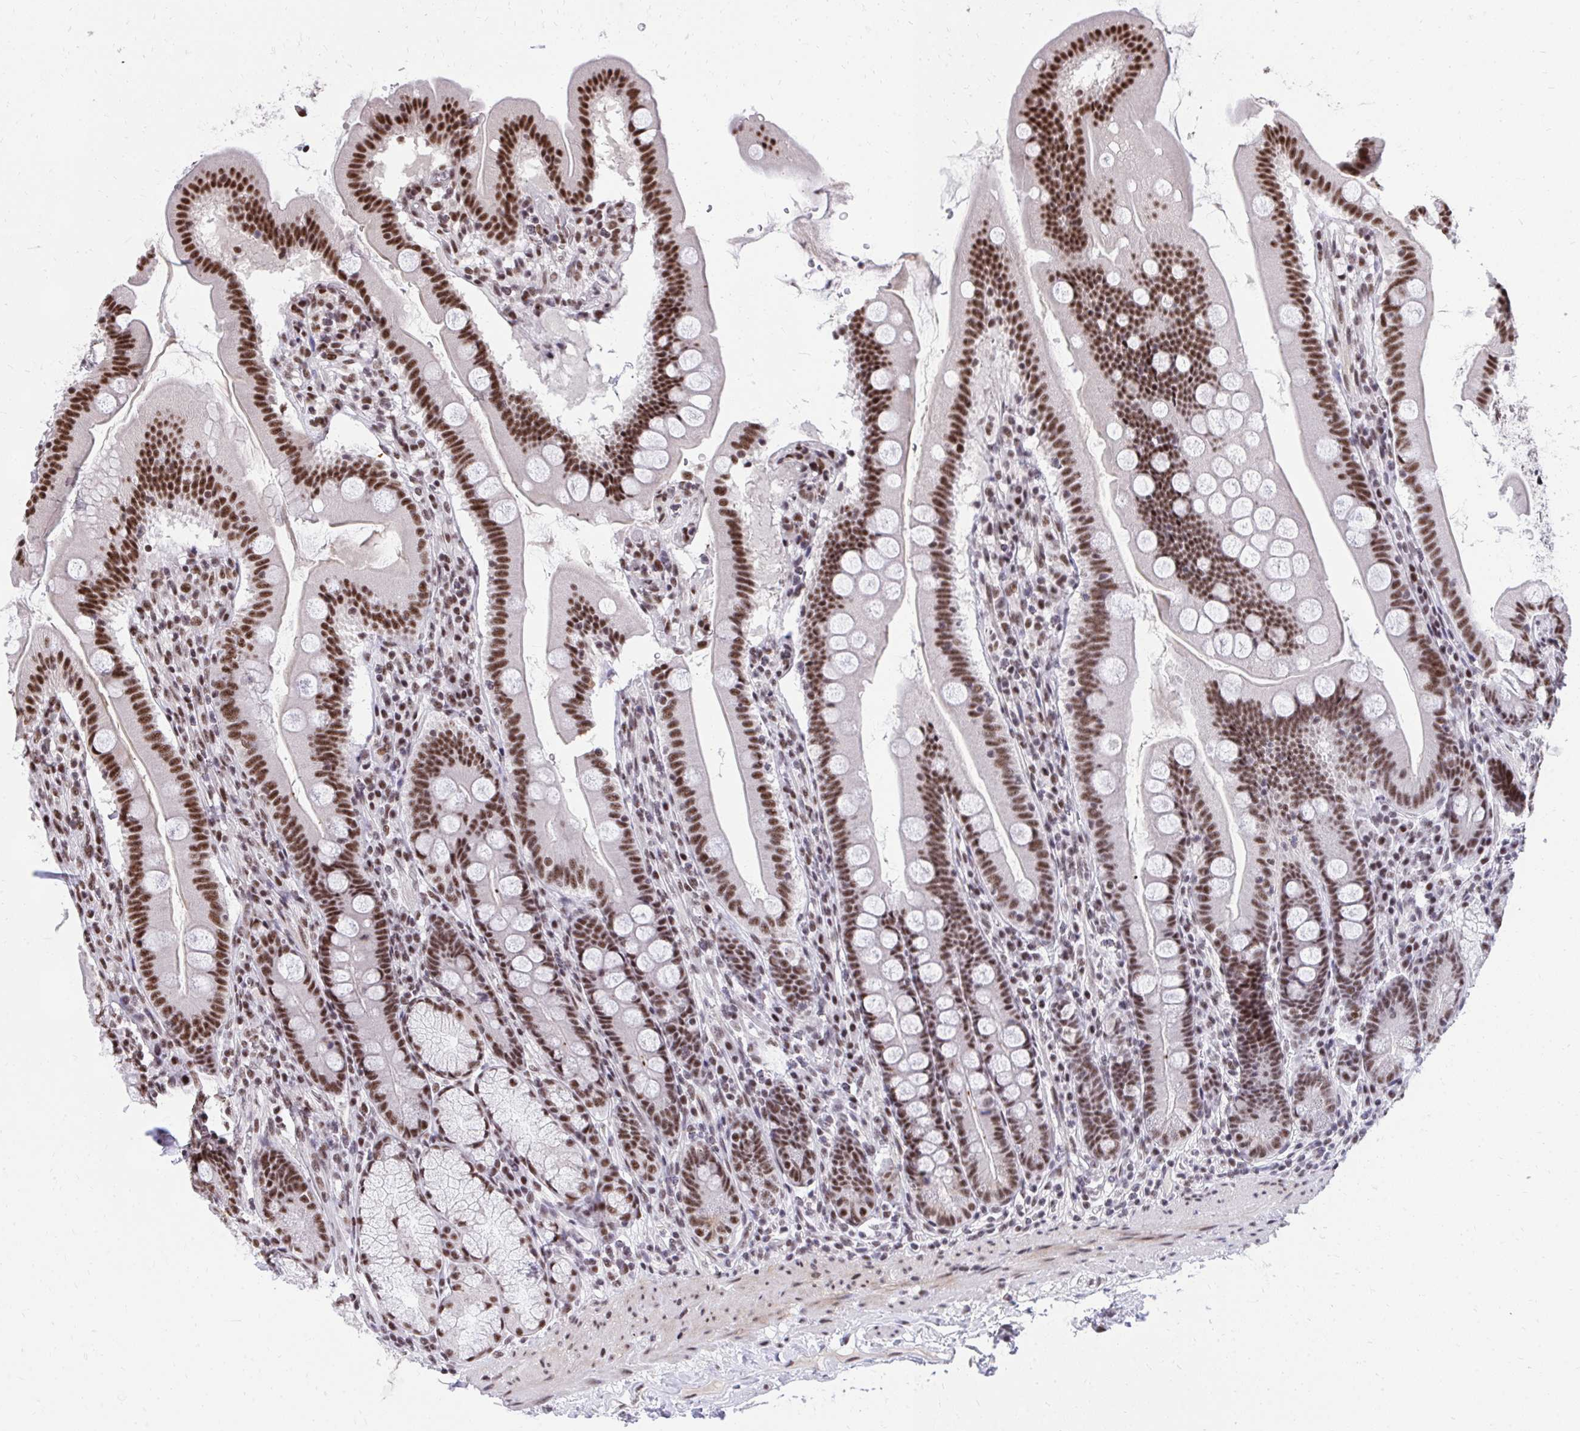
{"staining": {"intensity": "strong", "quantity": ">75%", "location": "nuclear"}, "tissue": "duodenum", "cell_type": "Glandular cells", "image_type": "normal", "snomed": [{"axis": "morphology", "description": "Normal tissue, NOS"}, {"axis": "topography", "description": "Duodenum"}], "caption": "The histopathology image reveals staining of benign duodenum, revealing strong nuclear protein expression (brown color) within glandular cells.", "gene": "SYNE4", "patient": {"sex": "female", "age": 67}}